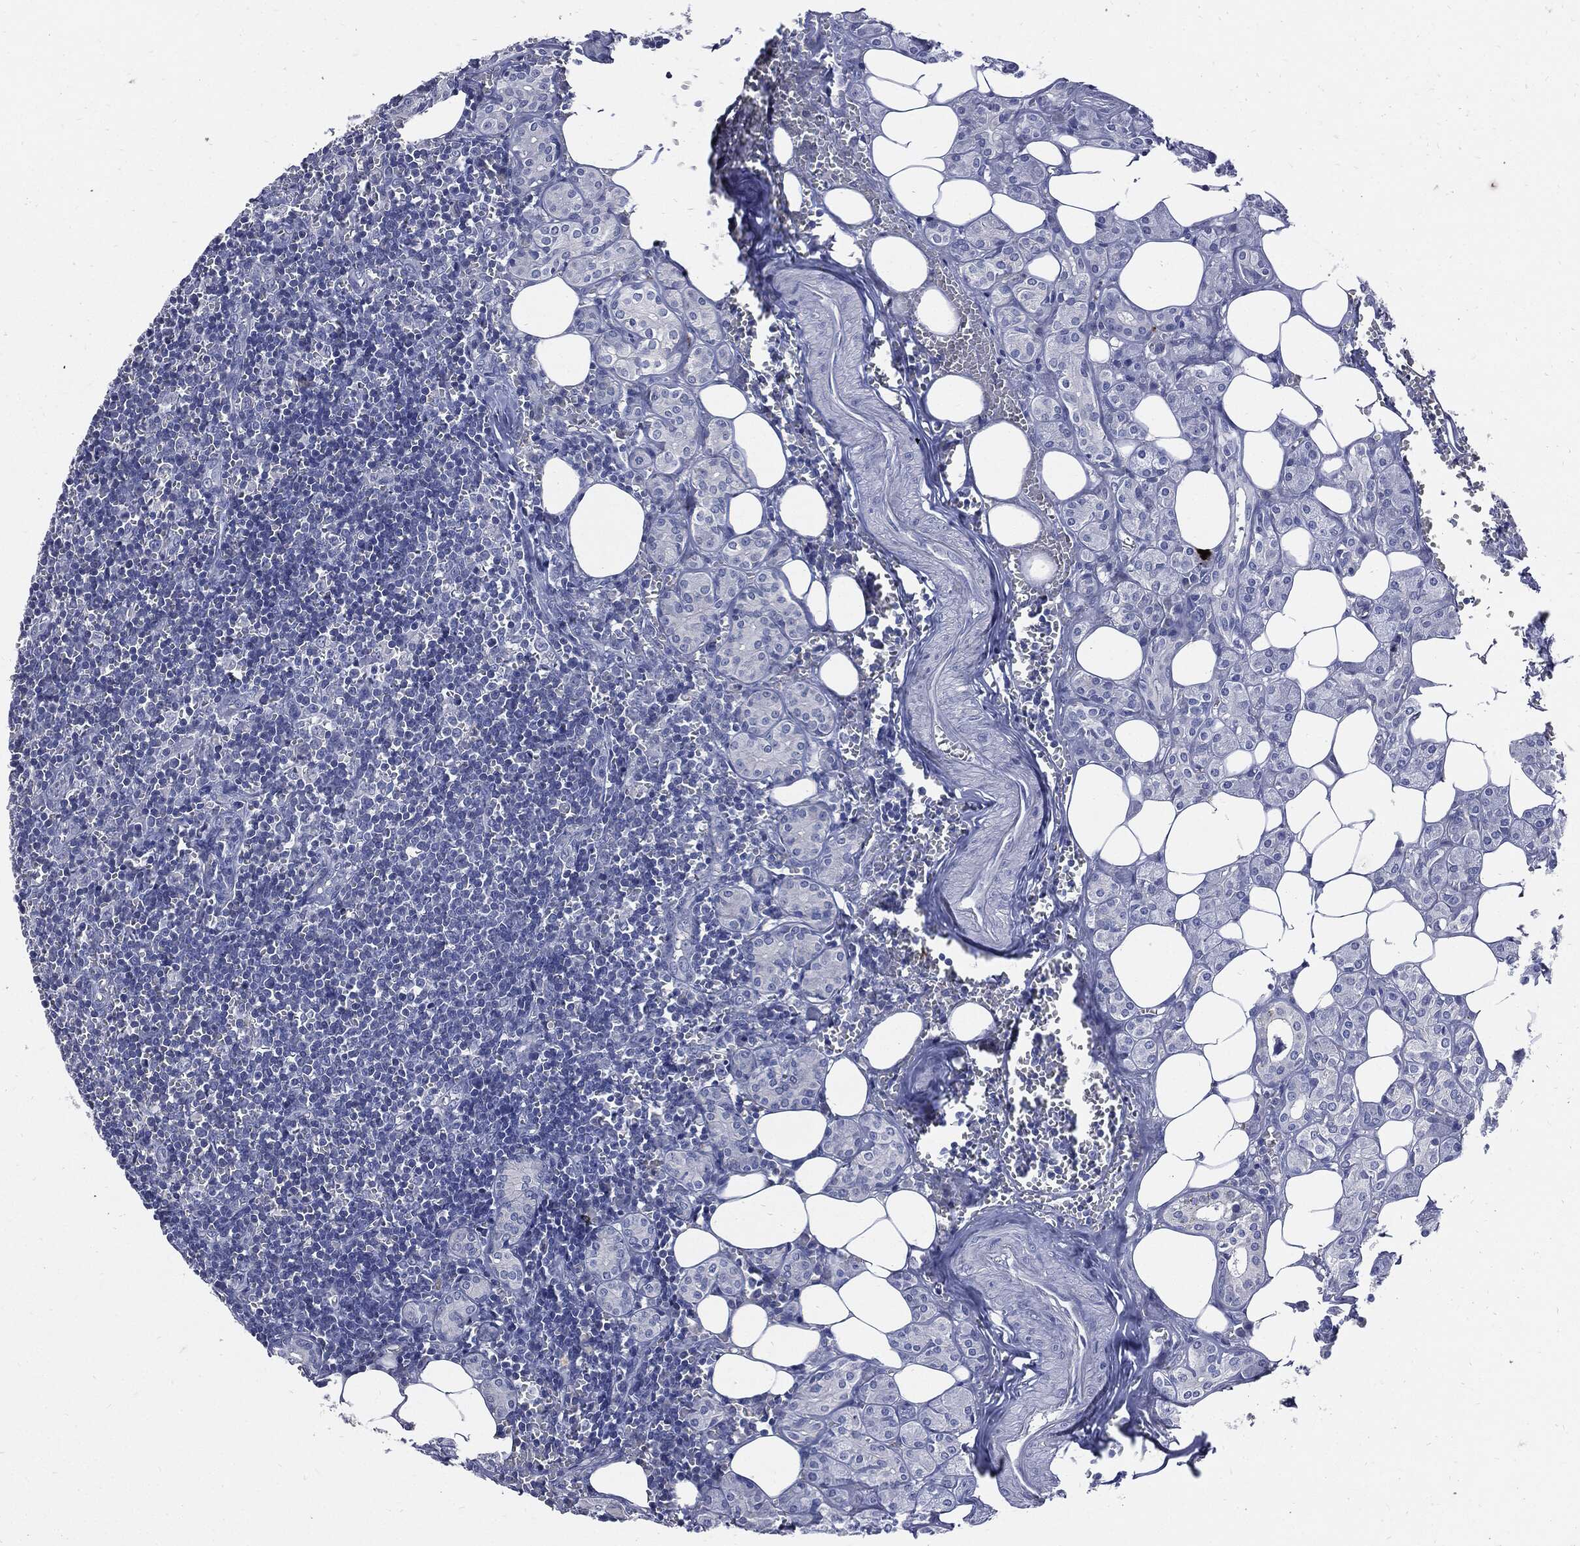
{"staining": {"intensity": "negative", "quantity": "none", "location": "none"}, "tissue": "lymph node", "cell_type": "Germinal center cells", "image_type": "normal", "snomed": [{"axis": "morphology", "description": "Normal tissue, NOS"}, {"axis": "topography", "description": "Lymph node"}, {"axis": "topography", "description": "Salivary gland"}], "caption": "This is an immunohistochemistry (IHC) micrograph of benign human lymph node. There is no staining in germinal center cells.", "gene": "CPE", "patient": {"sex": "male", "age": 78}}